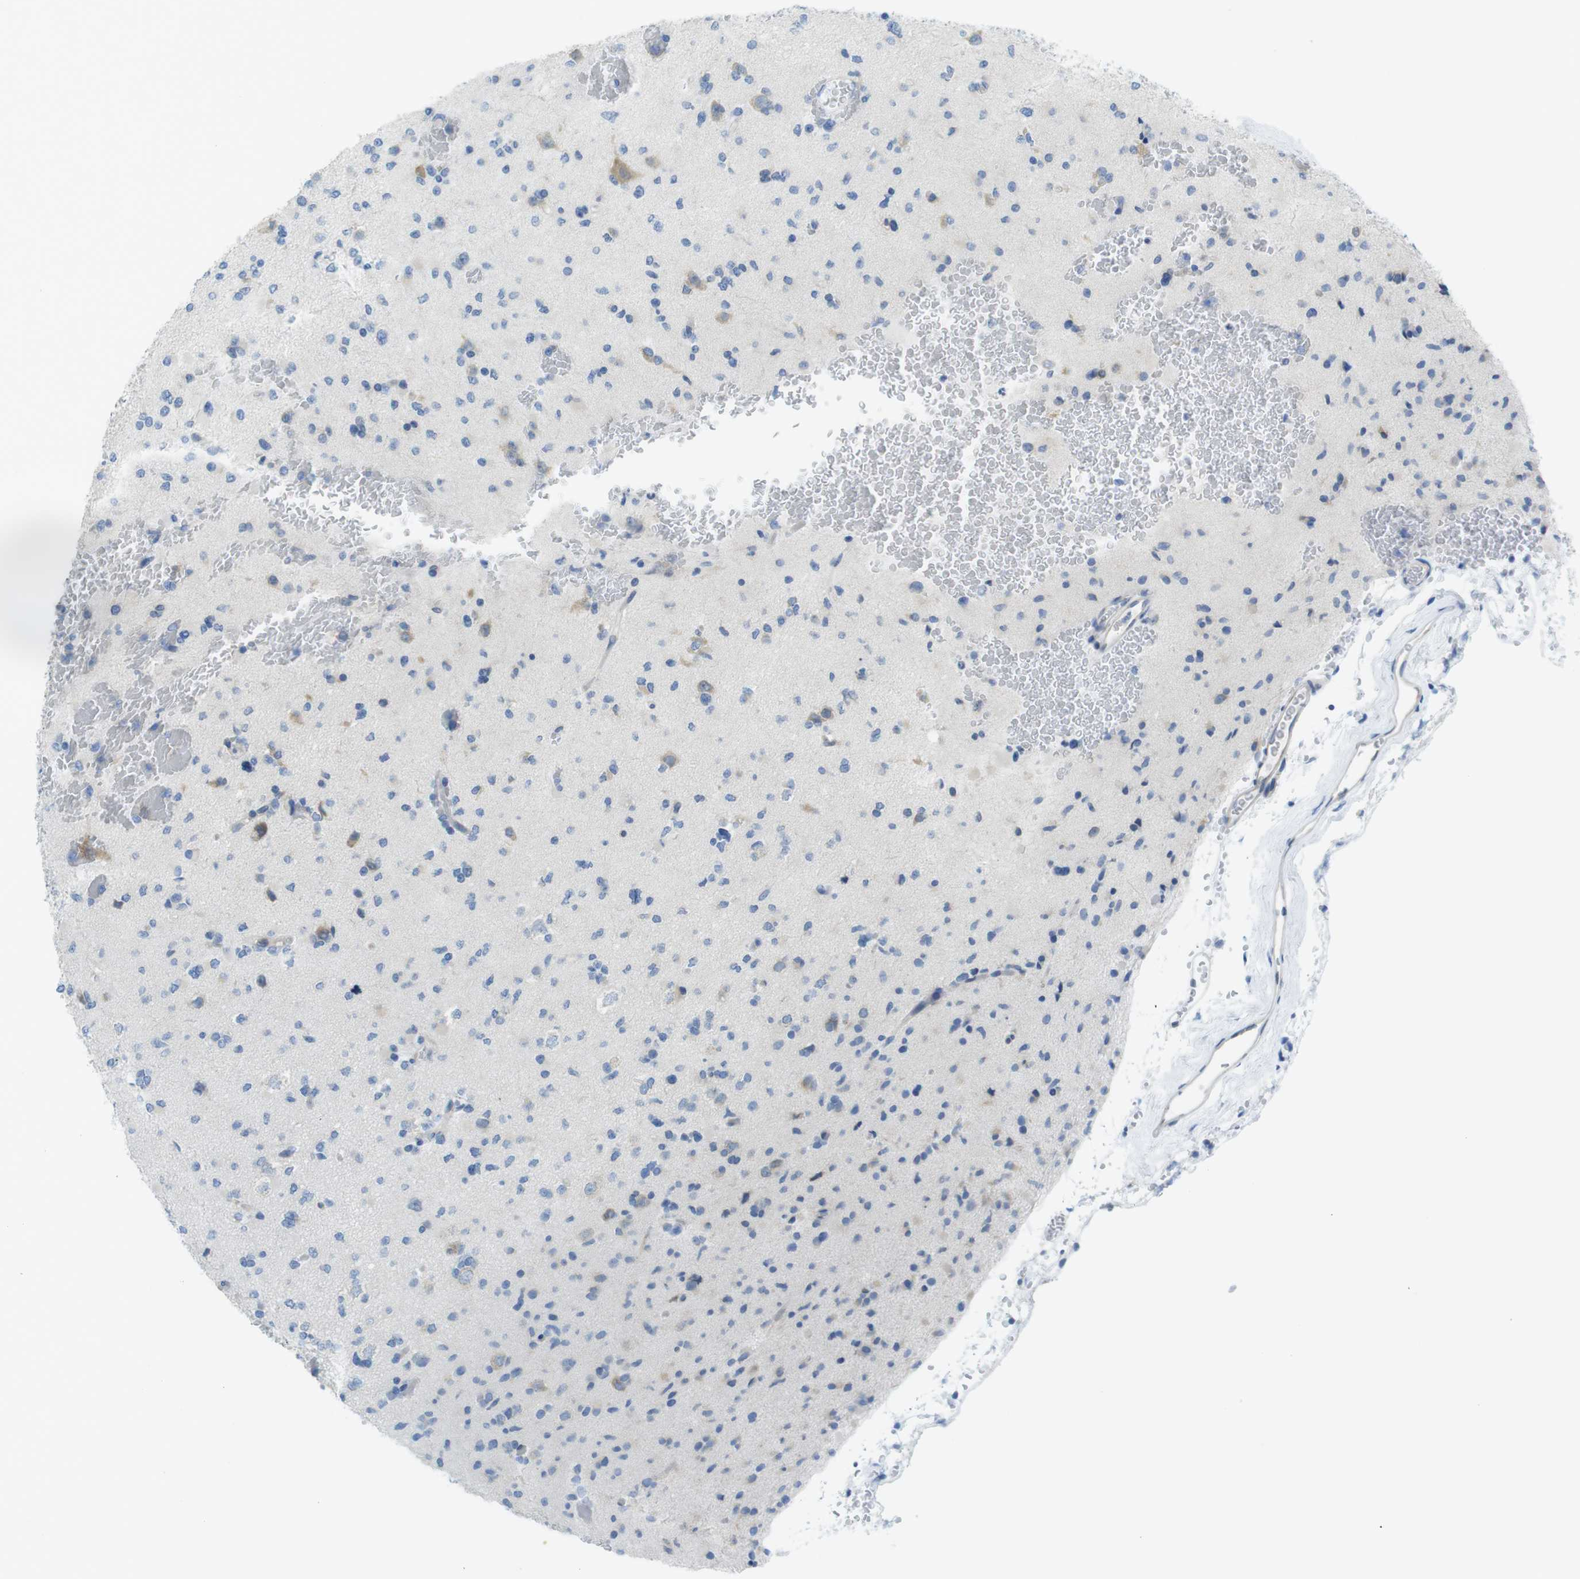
{"staining": {"intensity": "weak", "quantity": "<25%", "location": "cytoplasmic/membranous"}, "tissue": "glioma", "cell_type": "Tumor cells", "image_type": "cancer", "snomed": [{"axis": "morphology", "description": "Glioma, malignant, Low grade"}, {"axis": "topography", "description": "Brain"}], "caption": "There is no significant staining in tumor cells of glioma.", "gene": "CLPTM1L", "patient": {"sex": "female", "age": 22}}